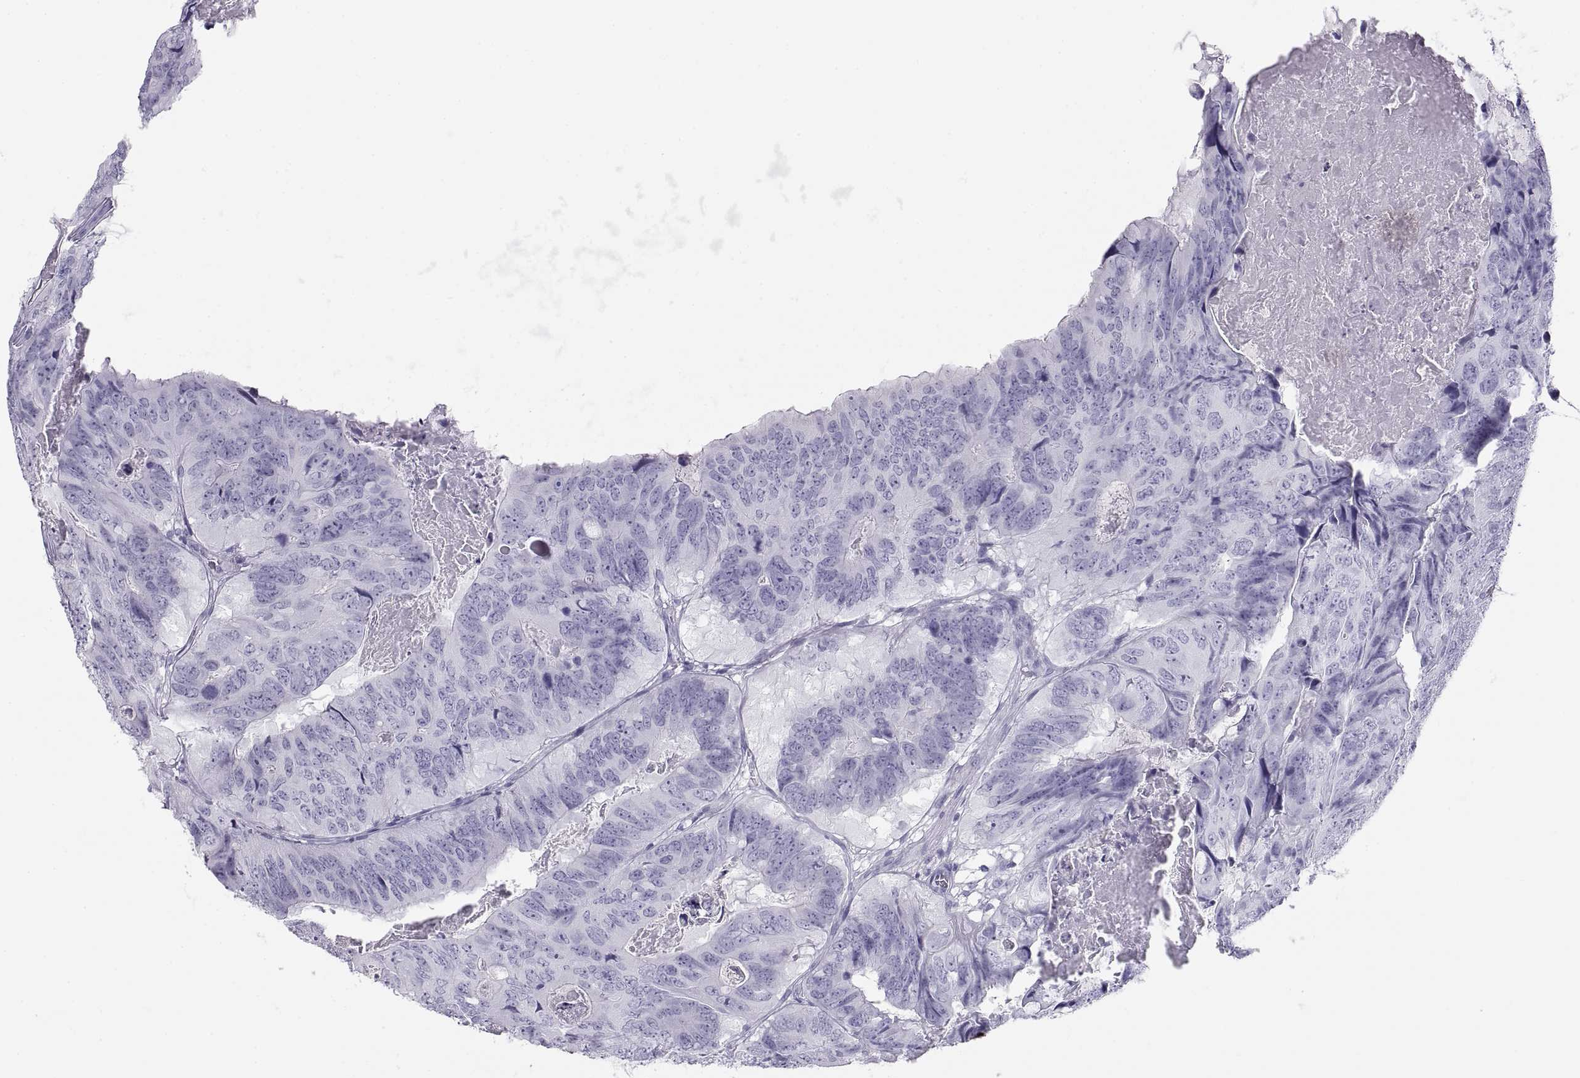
{"staining": {"intensity": "negative", "quantity": "none", "location": "none"}, "tissue": "colorectal cancer", "cell_type": "Tumor cells", "image_type": "cancer", "snomed": [{"axis": "morphology", "description": "Adenocarcinoma, NOS"}, {"axis": "topography", "description": "Colon"}], "caption": "Immunohistochemistry image of neoplastic tissue: human colorectal cancer stained with DAB demonstrates no significant protein staining in tumor cells.", "gene": "SEMG1", "patient": {"sex": "male", "age": 79}}